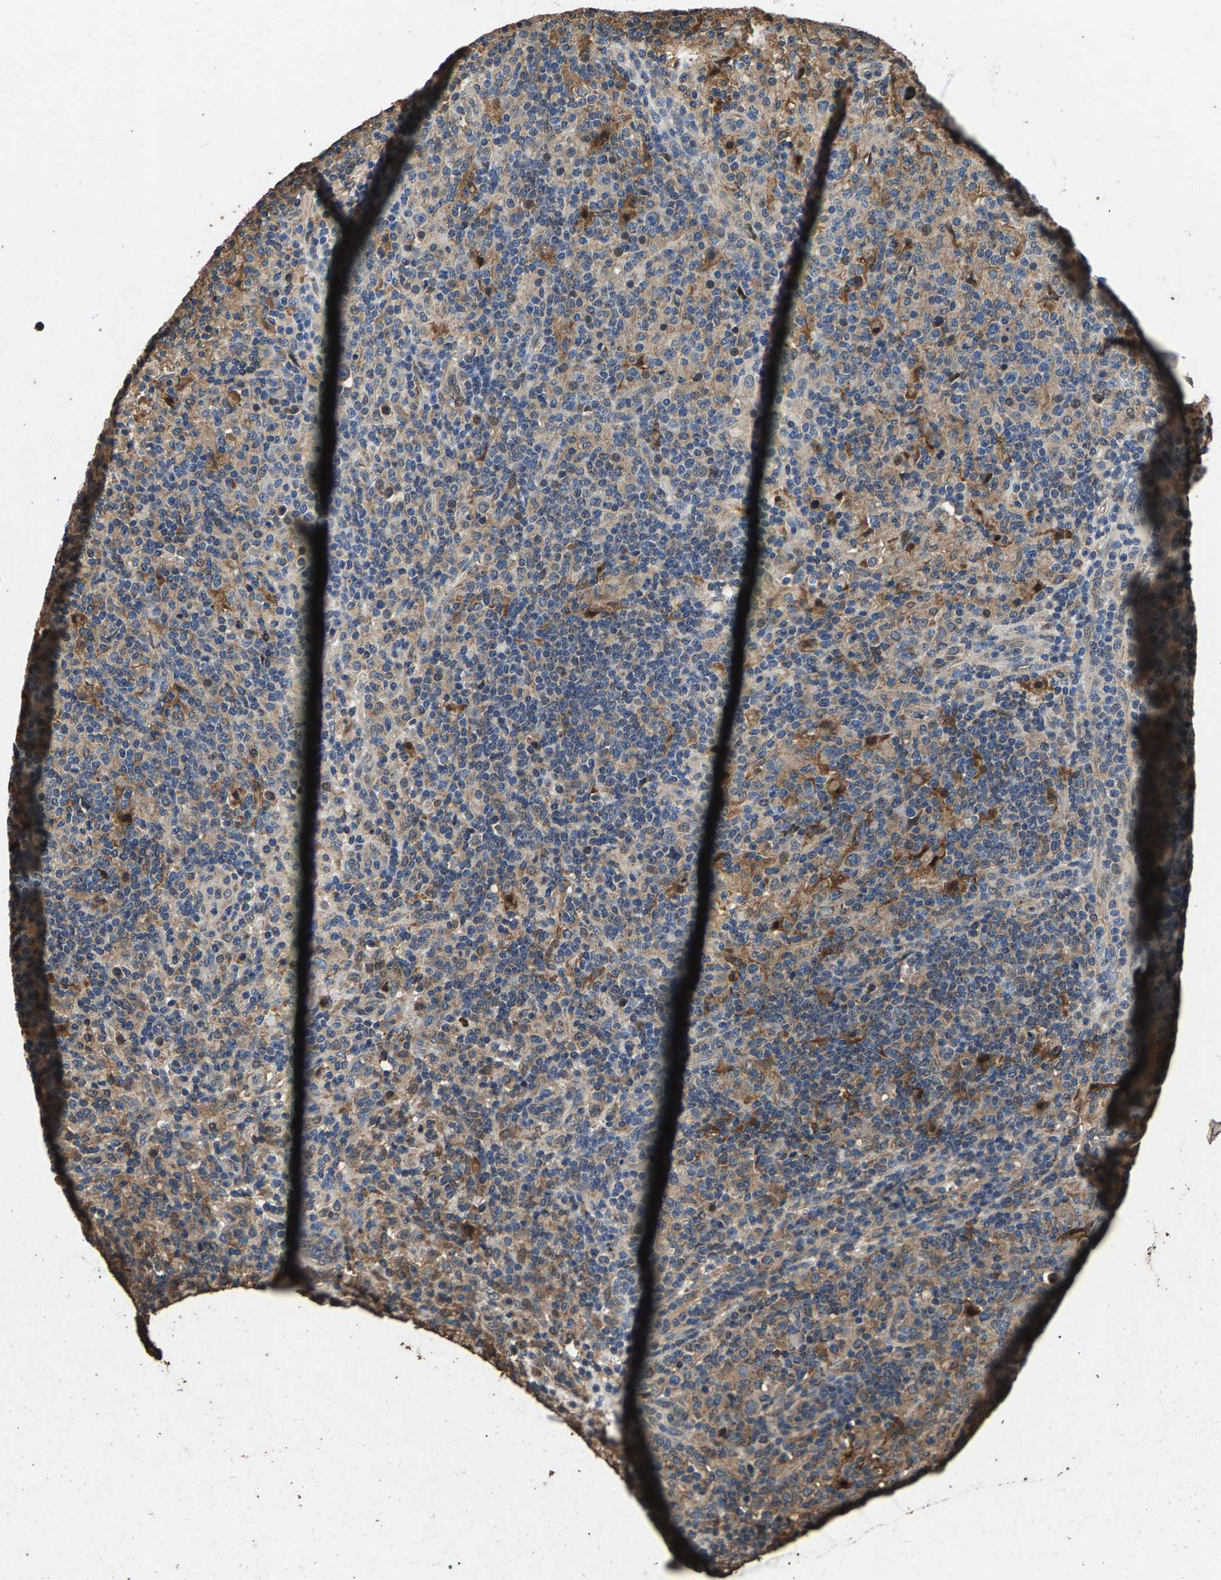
{"staining": {"intensity": "weak", "quantity": "25%-75%", "location": "cytoplasmic/membranous"}, "tissue": "lymphoma", "cell_type": "Tumor cells", "image_type": "cancer", "snomed": [{"axis": "morphology", "description": "Hodgkin's disease, NOS"}, {"axis": "topography", "description": "Lymph node"}], "caption": "Immunohistochemistry histopathology image of human lymphoma stained for a protein (brown), which exhibits low levels of weak cytoplasmic/membranous staining in about 25%-75% of tumor cells.", "gene": "MRPL27", "patient": {"sex": "male", "age": 70}}